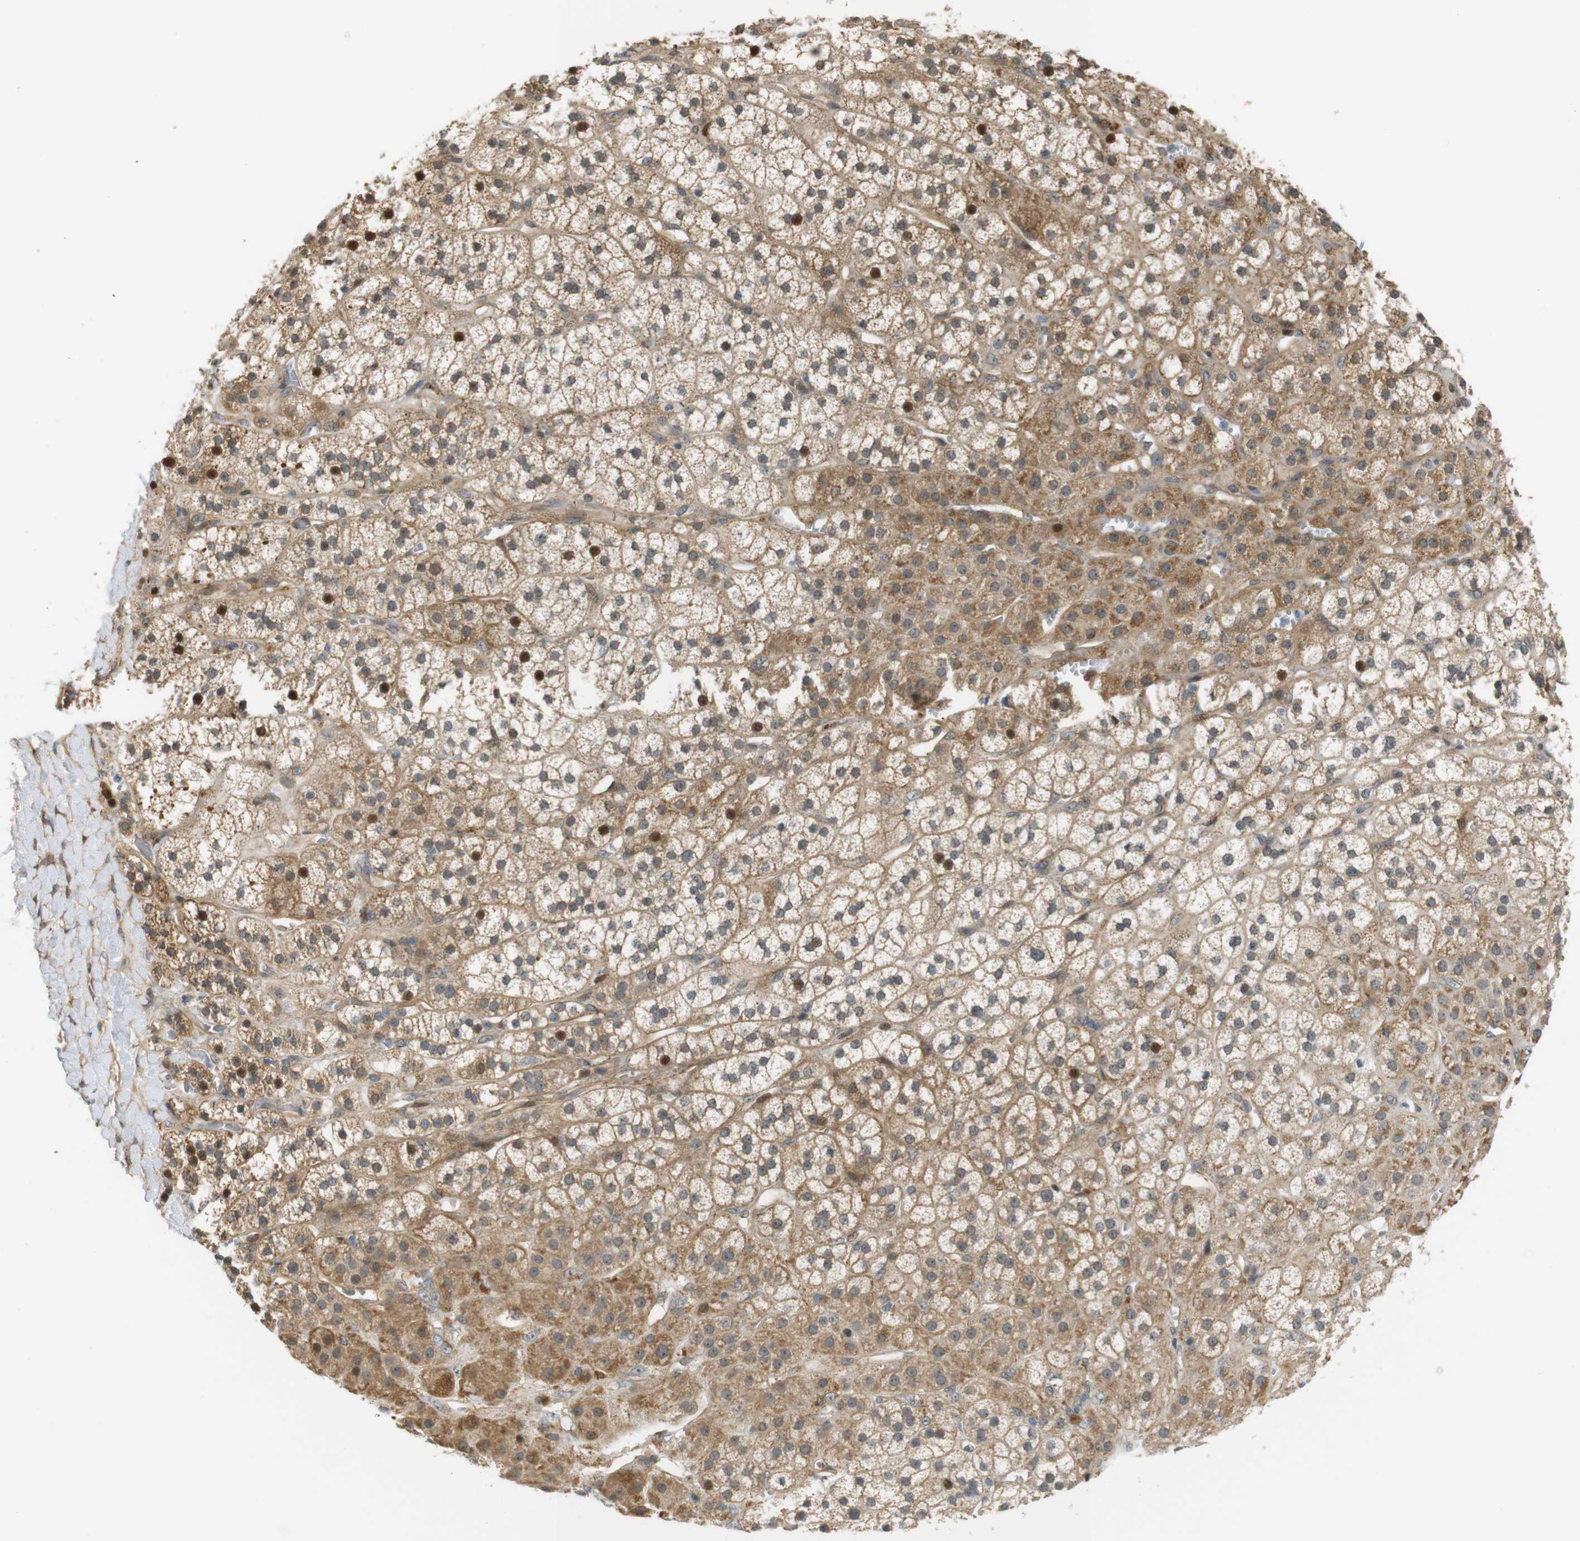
{"staining": {"intensity": "moderate", "quantity": ">75%", "location": "cytoplasmic/membranous,nuclear"}, "tissue": "adrenal gland", "cell_type": "Glandular cells", "image_type": "normal", "snomed": [{"axis": "morphology", "description": "Normal tissue, NOS"}, {"axis": "topography", "description": "Adrenal gland"}], "caption": "Glandular cells display medium levels of moderate cytoplasmic/membranous,nuclear staining in approximately >75% of cells in normal adrenal gland.", "gene": "TSPAN9", "patient": {"sex": "male", "age": 56}}